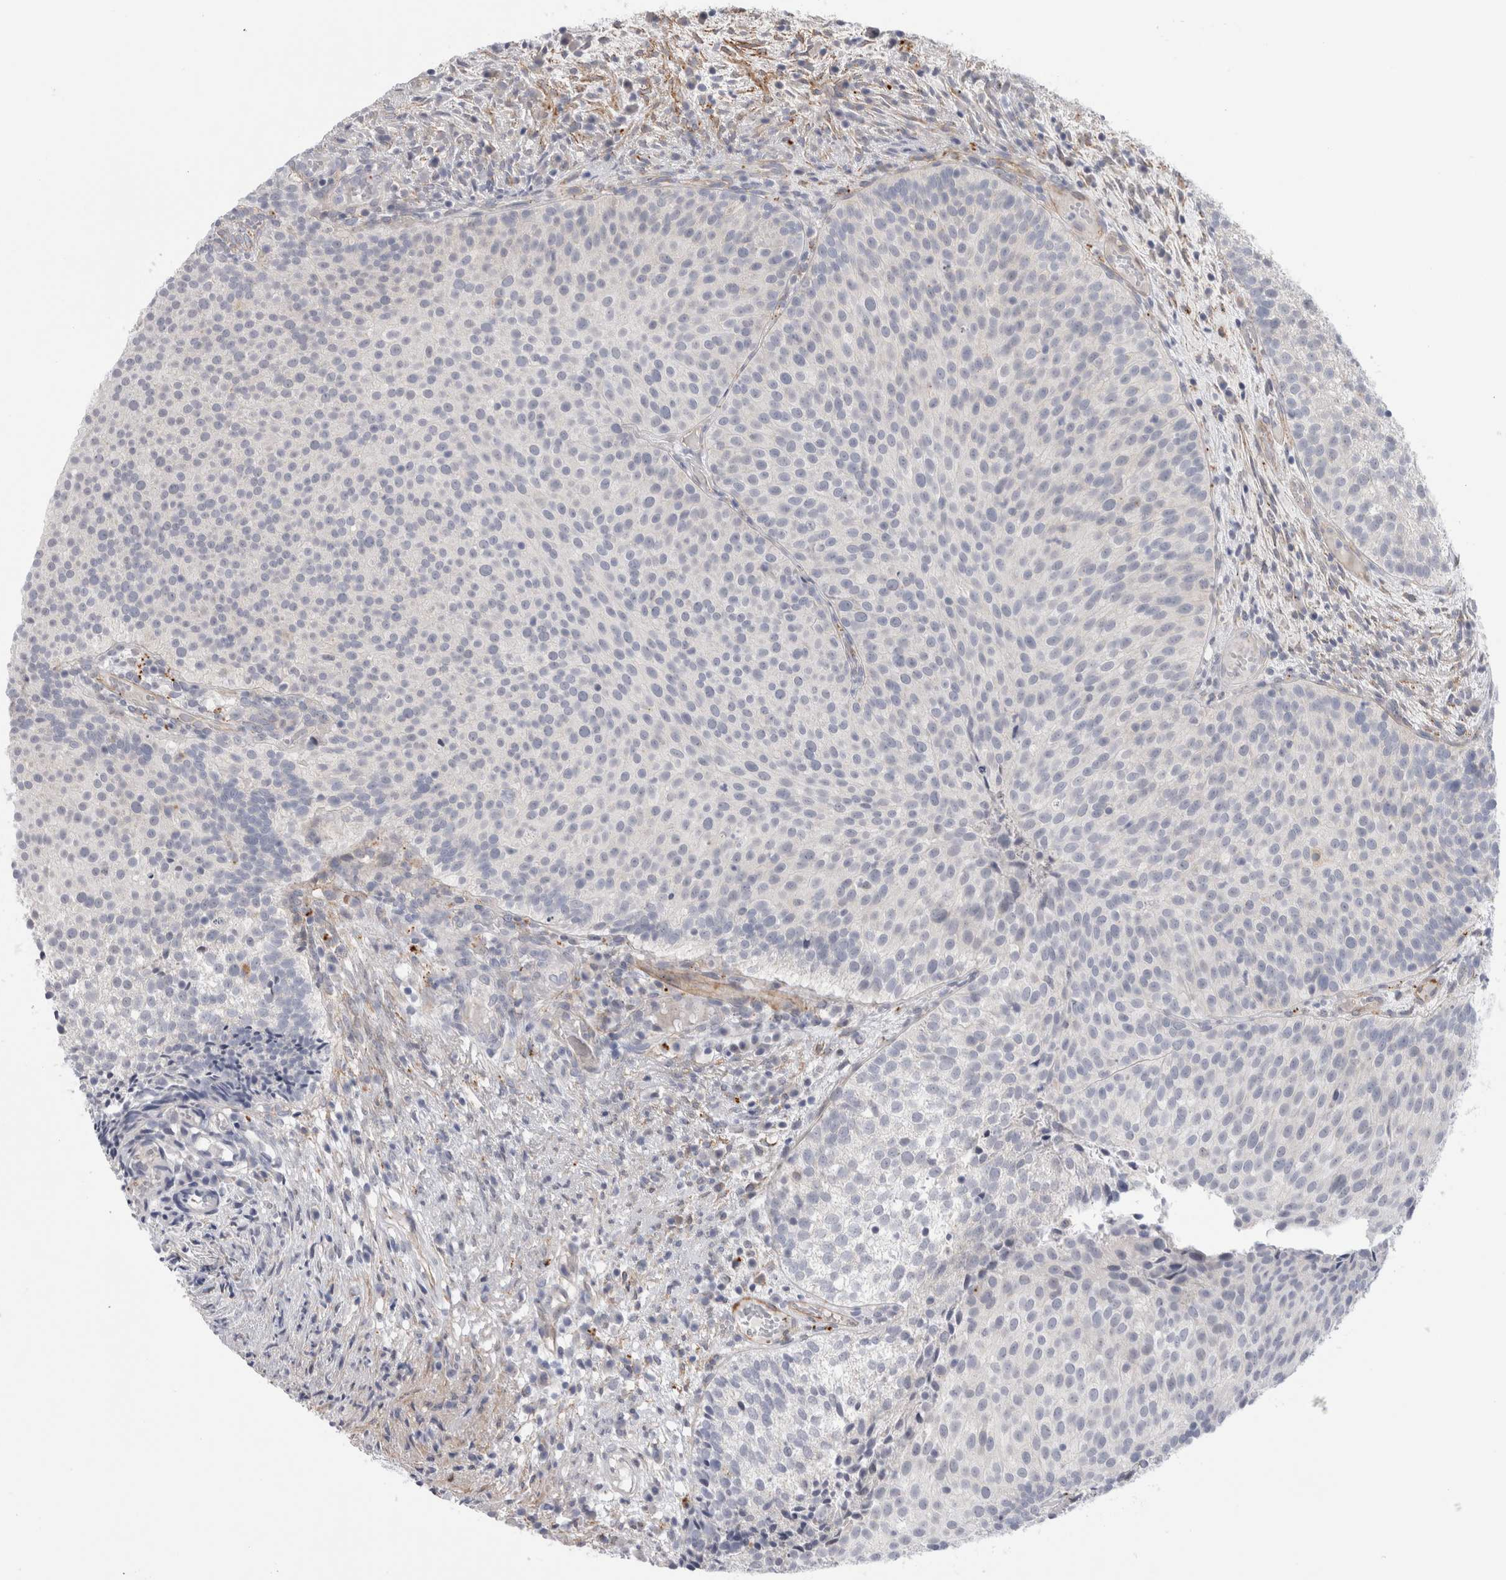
{"staining": {"intensity": "negative", "quantity": "none", "location": "none"}, "tissue": "urothelial cancer", "cell_type": "Tumor cells", "image_type": "cancer", "snomed": [{"axis": "morphology", "description": "Urothelial carcinoma, Low grade"}, {"axis": "topography", "description": "Urinary bladder"}], "caption": "IHC photomicrograph of neoplastic tissue: low-grade urothelial carcinoma stained with DAB shows no significant protein expression in tumor cells.", "gene": "ANKMY1", "patient": {"sex": "male", "age": 86}}